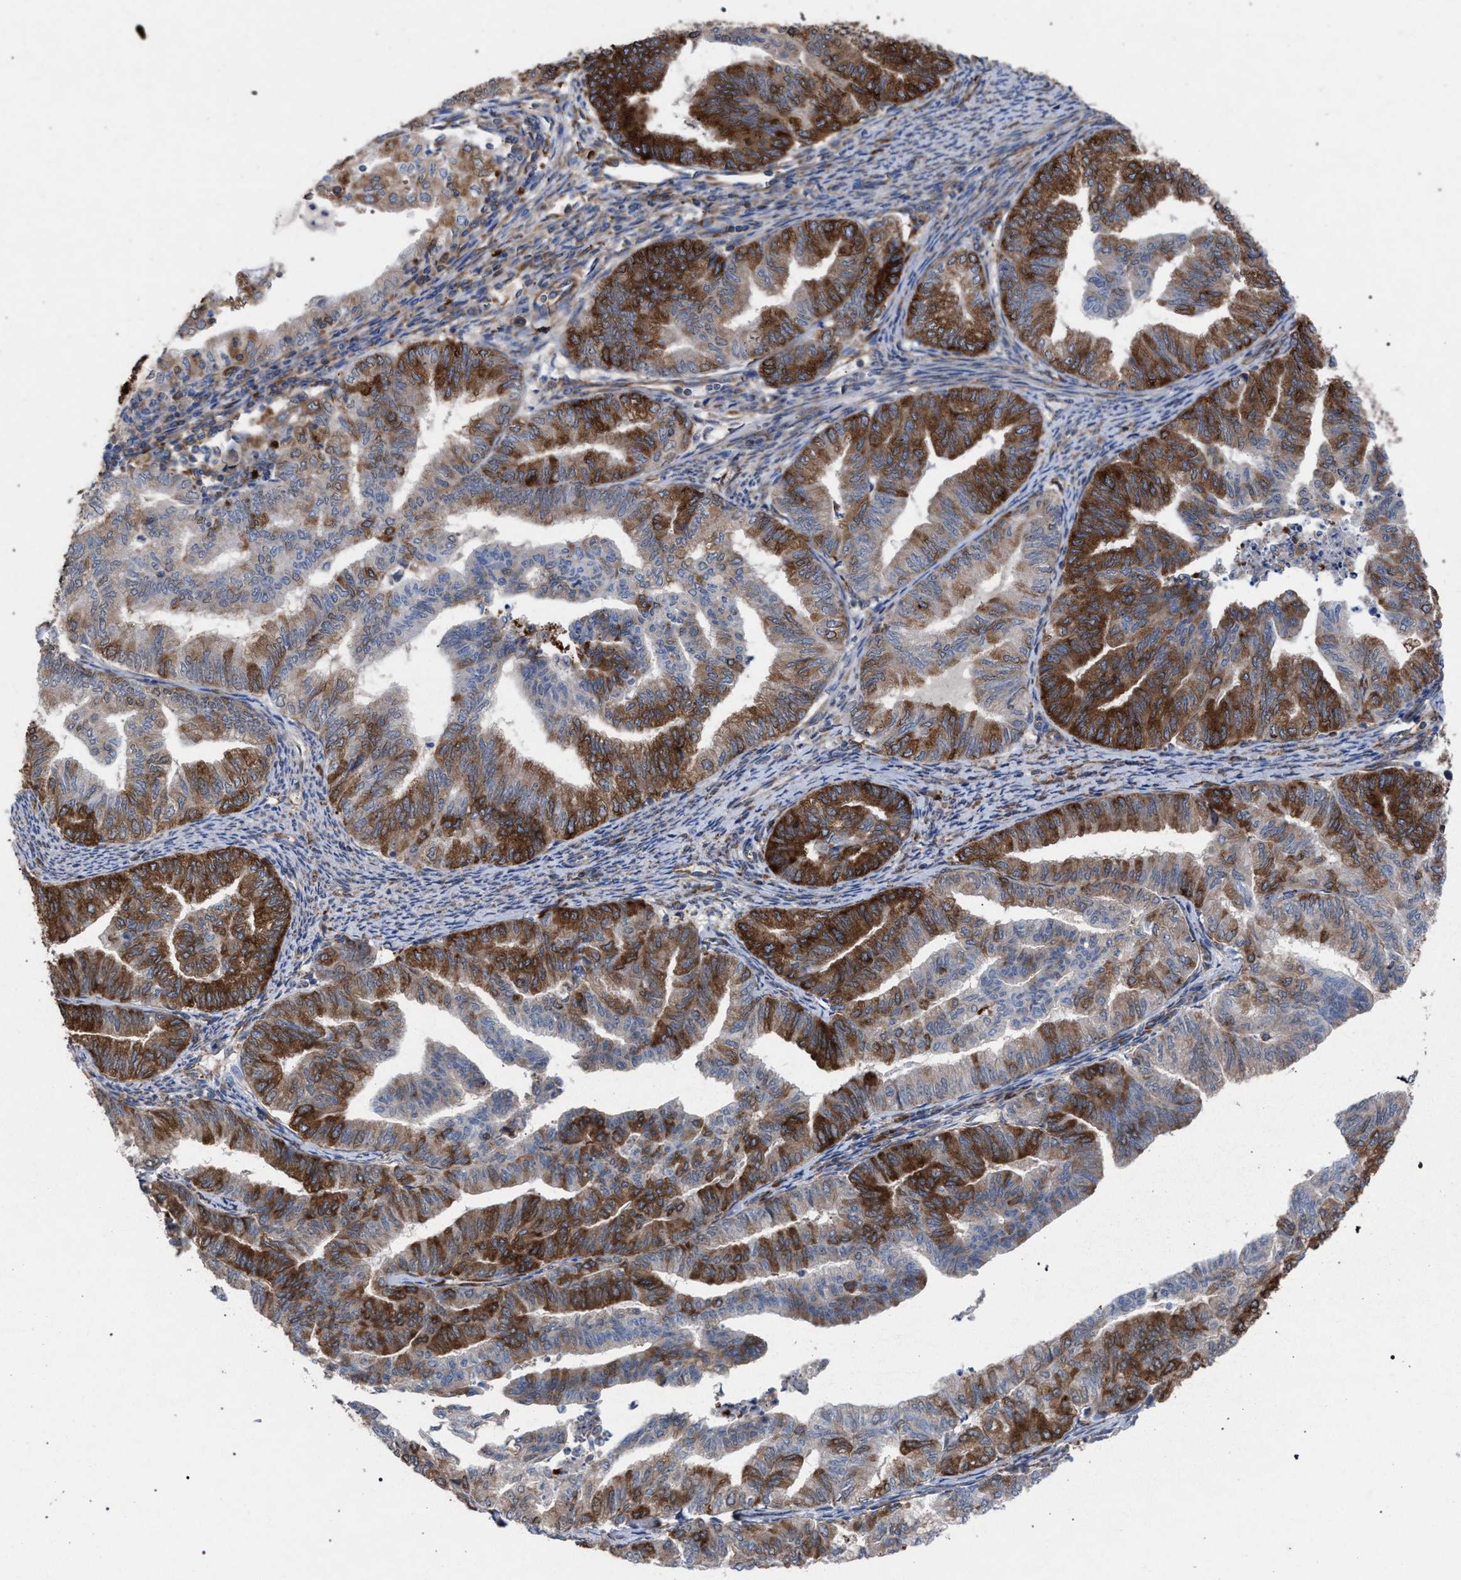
{"staining": {"intensity": "strong", "quantity": "25%-75%", "location": "cytoplasmic/membranous"}, "tissue": "endometrial cancer", "cell_type": "Tumor cells", "image_type": "cancer", "snomed": [{"axis": "morphology", "description": "Adenocarcinoma, NOS"}, {"axis": "topography", "description": "Endometrium"}], "caption": "This is an image of immunohistochemistry staining of endometrial cancer, which shows strong expression in the cytoplasmic/membranous of tumor cells.", "gene": "CDR2L", "patient": {"sex": "female", "age": 79}}